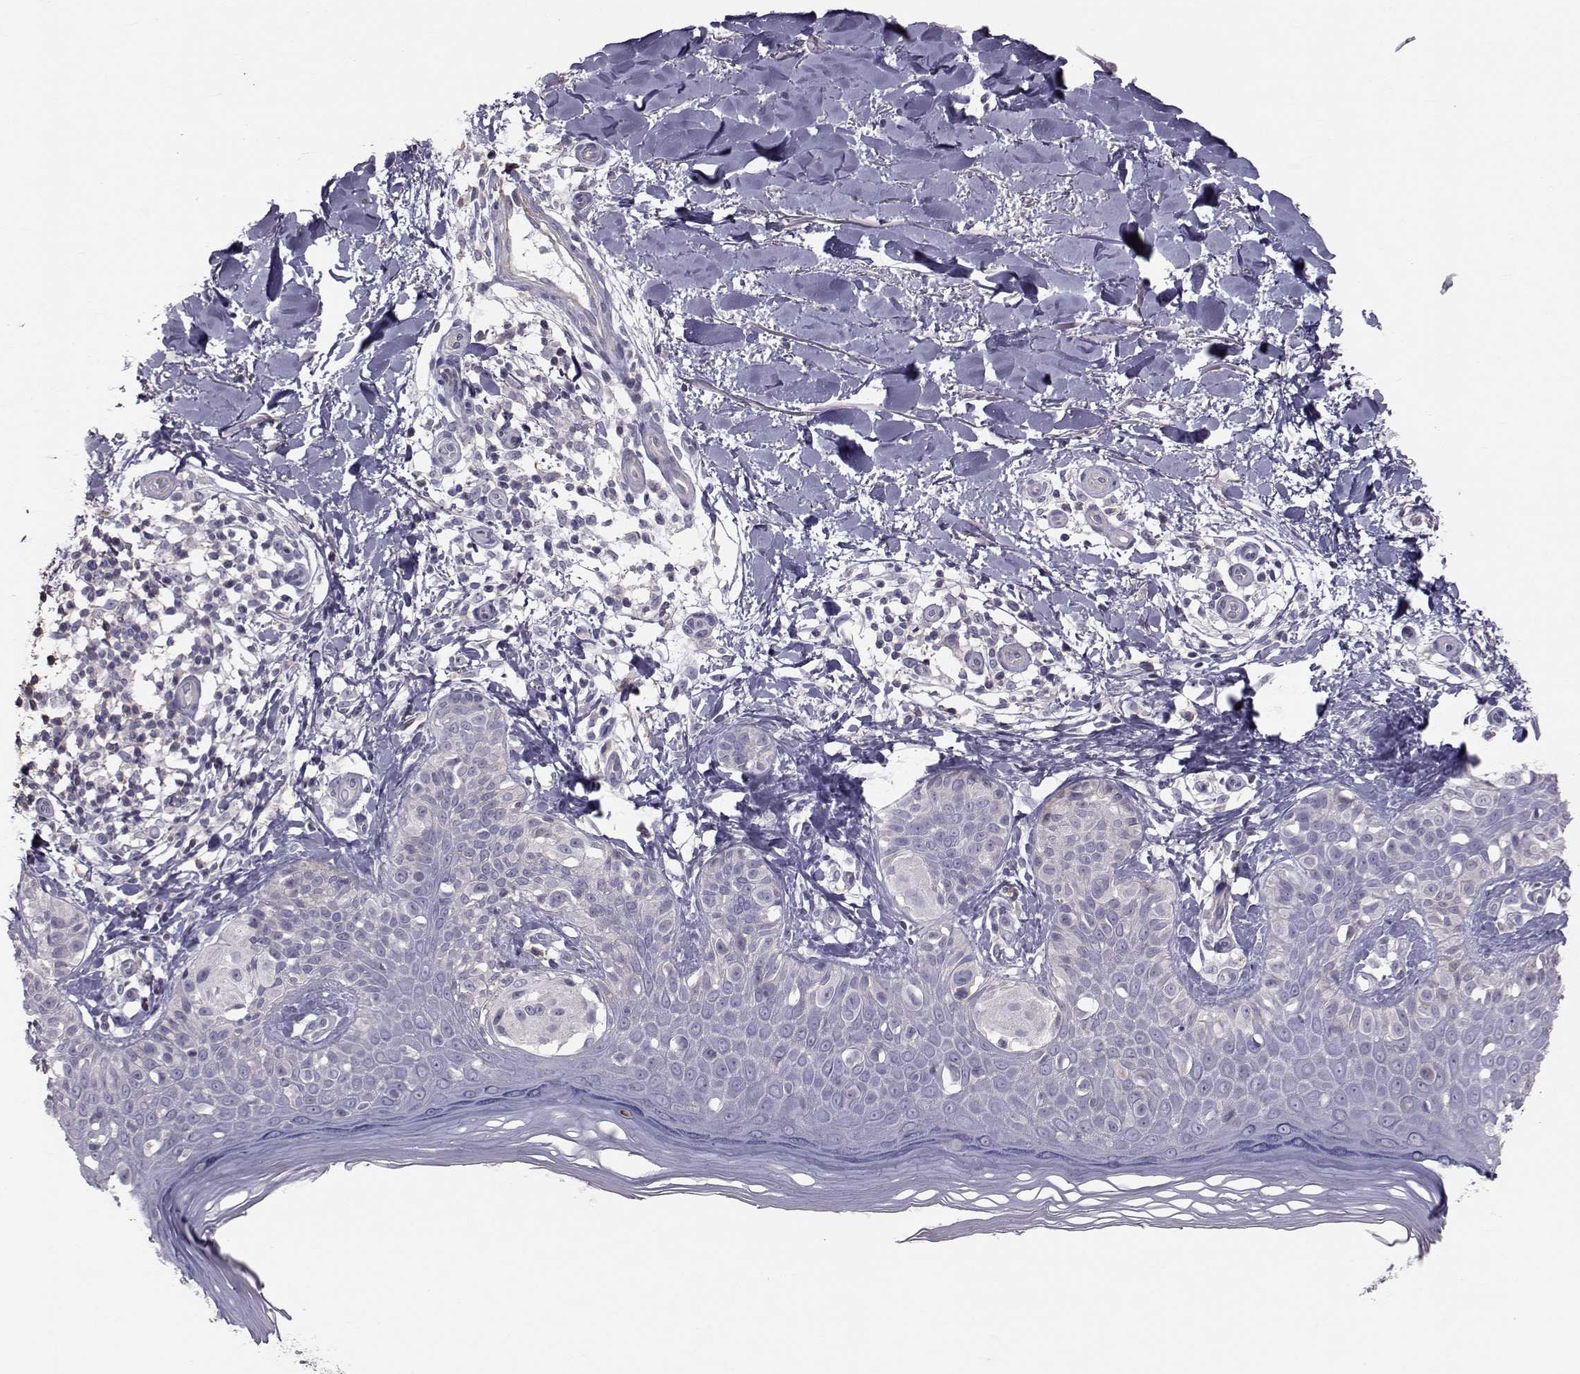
{"staining": {"intensity": "negative", "quantity": "none", "location": "none"}, "tissue": "melanoma", "cell_type": "Tumor cells", "image_type": "cancer", "snomed": [{"axis": "morphology", "description": "Malignant melanoma, NOS"}, {"axis": "topography", "description": "Skin"}], "caption": "Immunohistochemical staining of malignant melanoma shows no significant expression in tumor cells.", "gene": "GARIN3", "patient": {"sex": "female", "age": 73}}